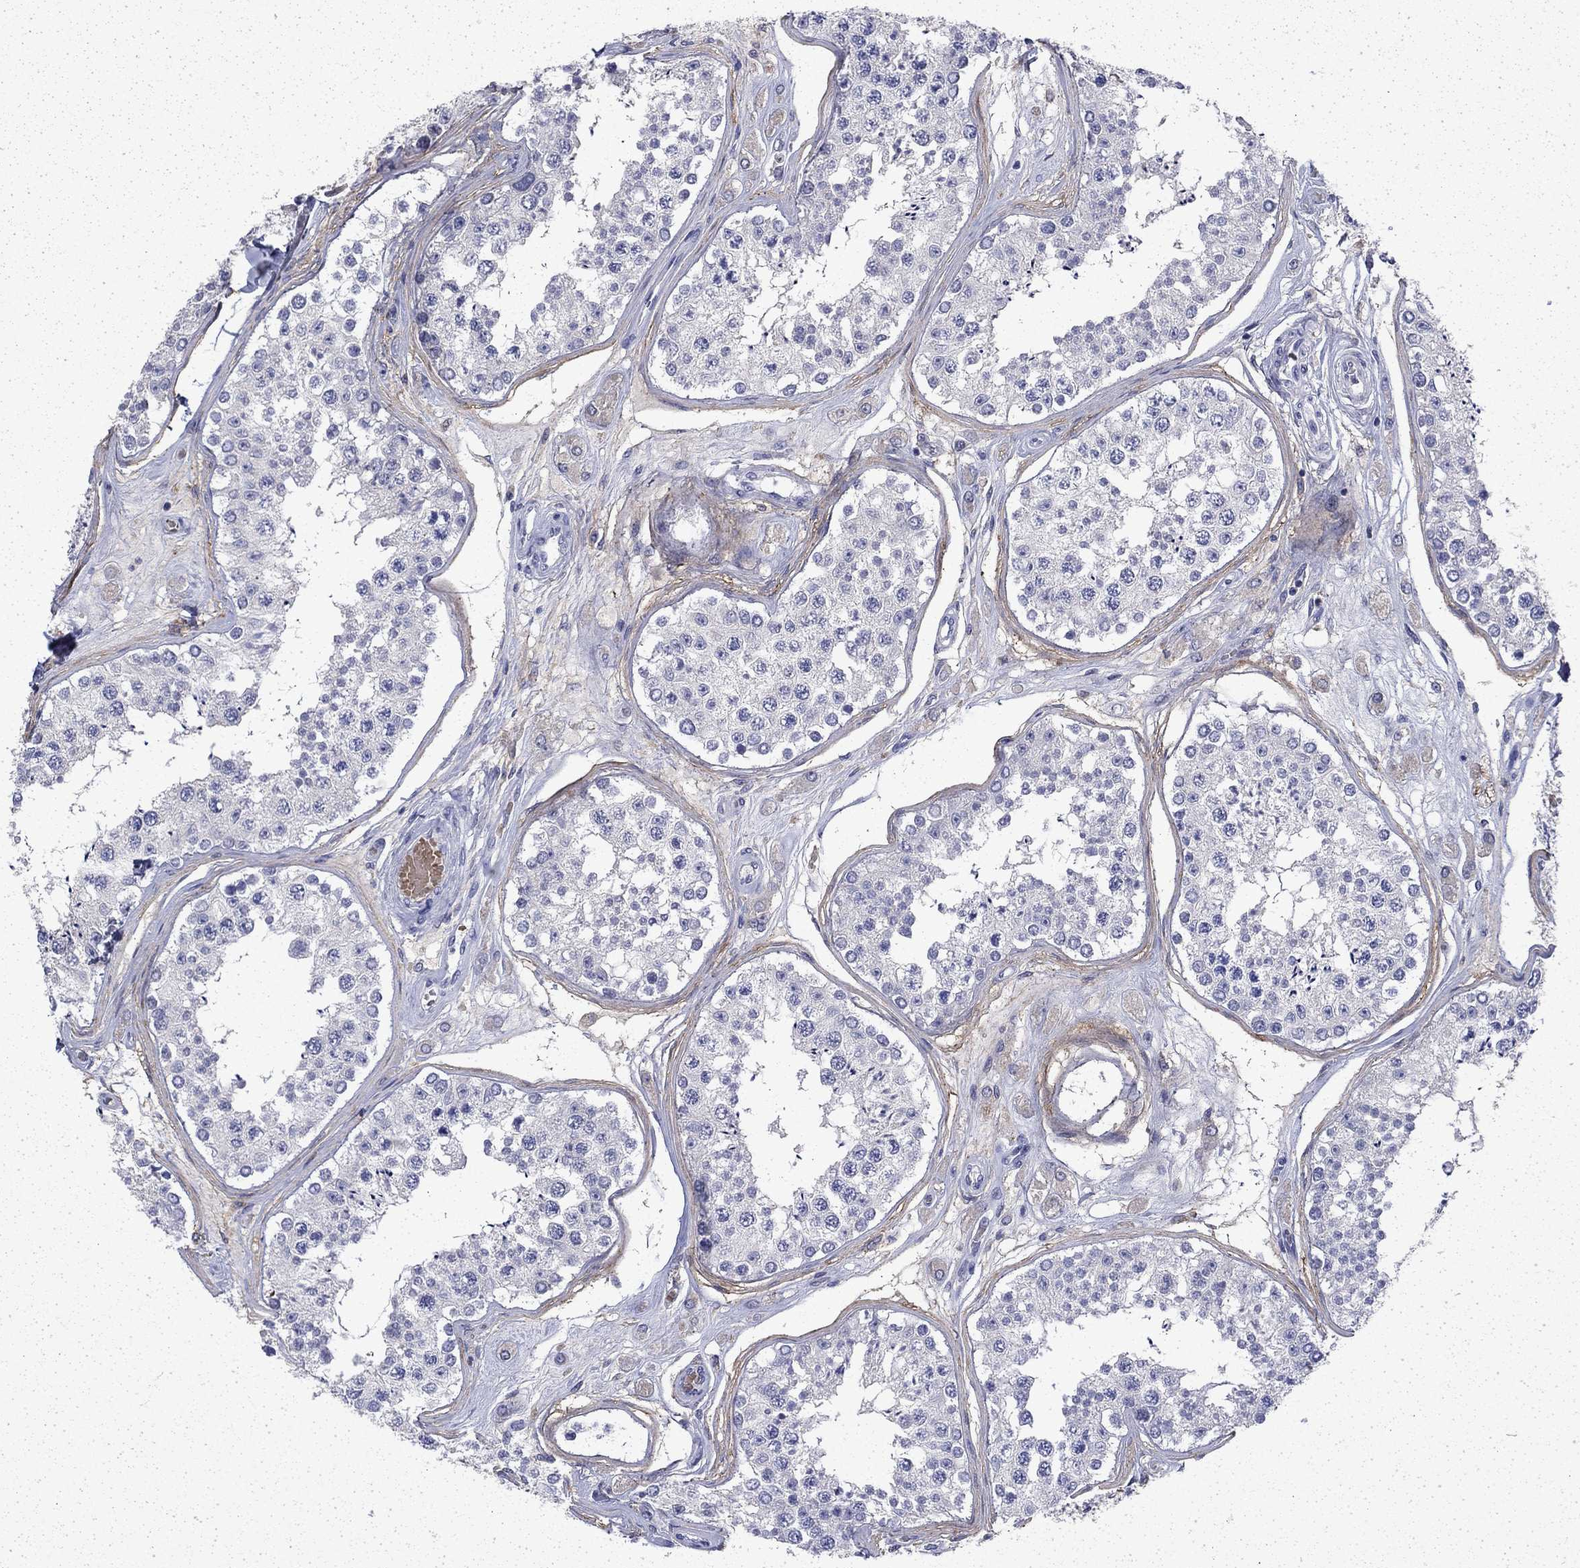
{"staining": {"intensity": "negative", "quantity": "none", "location": "none"}, "tissue": "testis", "cell_type": "Cells in seminiferous ducts", "image_type": "normal", "snomed": [{"axis": "morphology", "description": "Normal tissue, NOS"}, {"axis": "topography", "description": "Testis"}], "caption": "Protein analysis of normal testis displays no significant staining in cells in seminiferous ducts.", "gene": "ENPP6", "patient": {"sex": "male", "age": 25}}